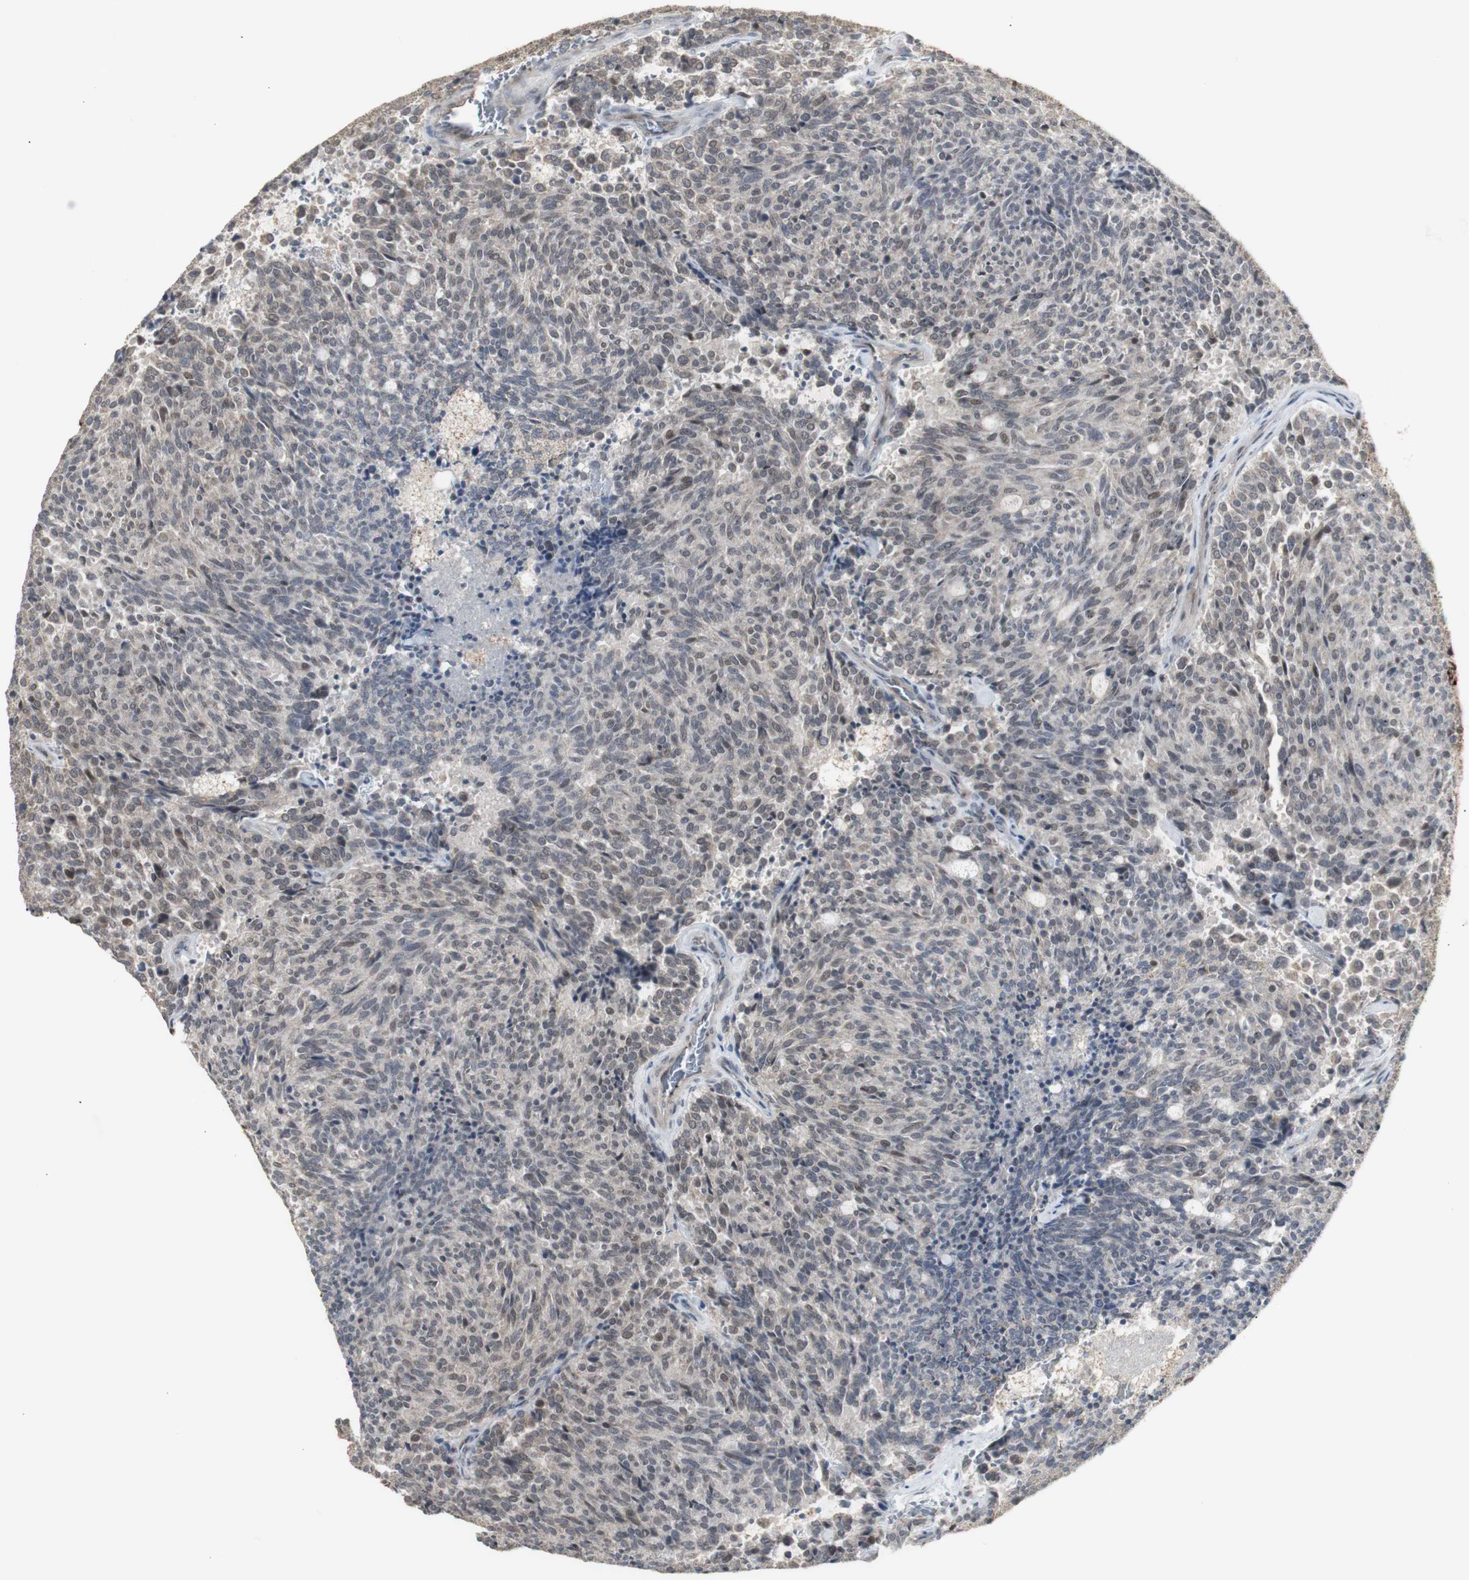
{"staining": {"intensity": "weak", "quantity": ">75%", "location": "cytoplasmic/membranous"}, "tissue": "carcinoid", "cell_type": "Tumor cells", "image_type": "cancer", "snomed": [{"axis": "morphology", "description": "Carcinoid, malignant, NOS"}, {"axis": "topography", "description": "Pancreas"}], "caption": "Protein staining displays weak cytoplasmic/membranous staining in approximately >75% of tumor cells in carcinoid.", "gene": "ALOX12", "patient": {"sex": "female", "age": 54}}